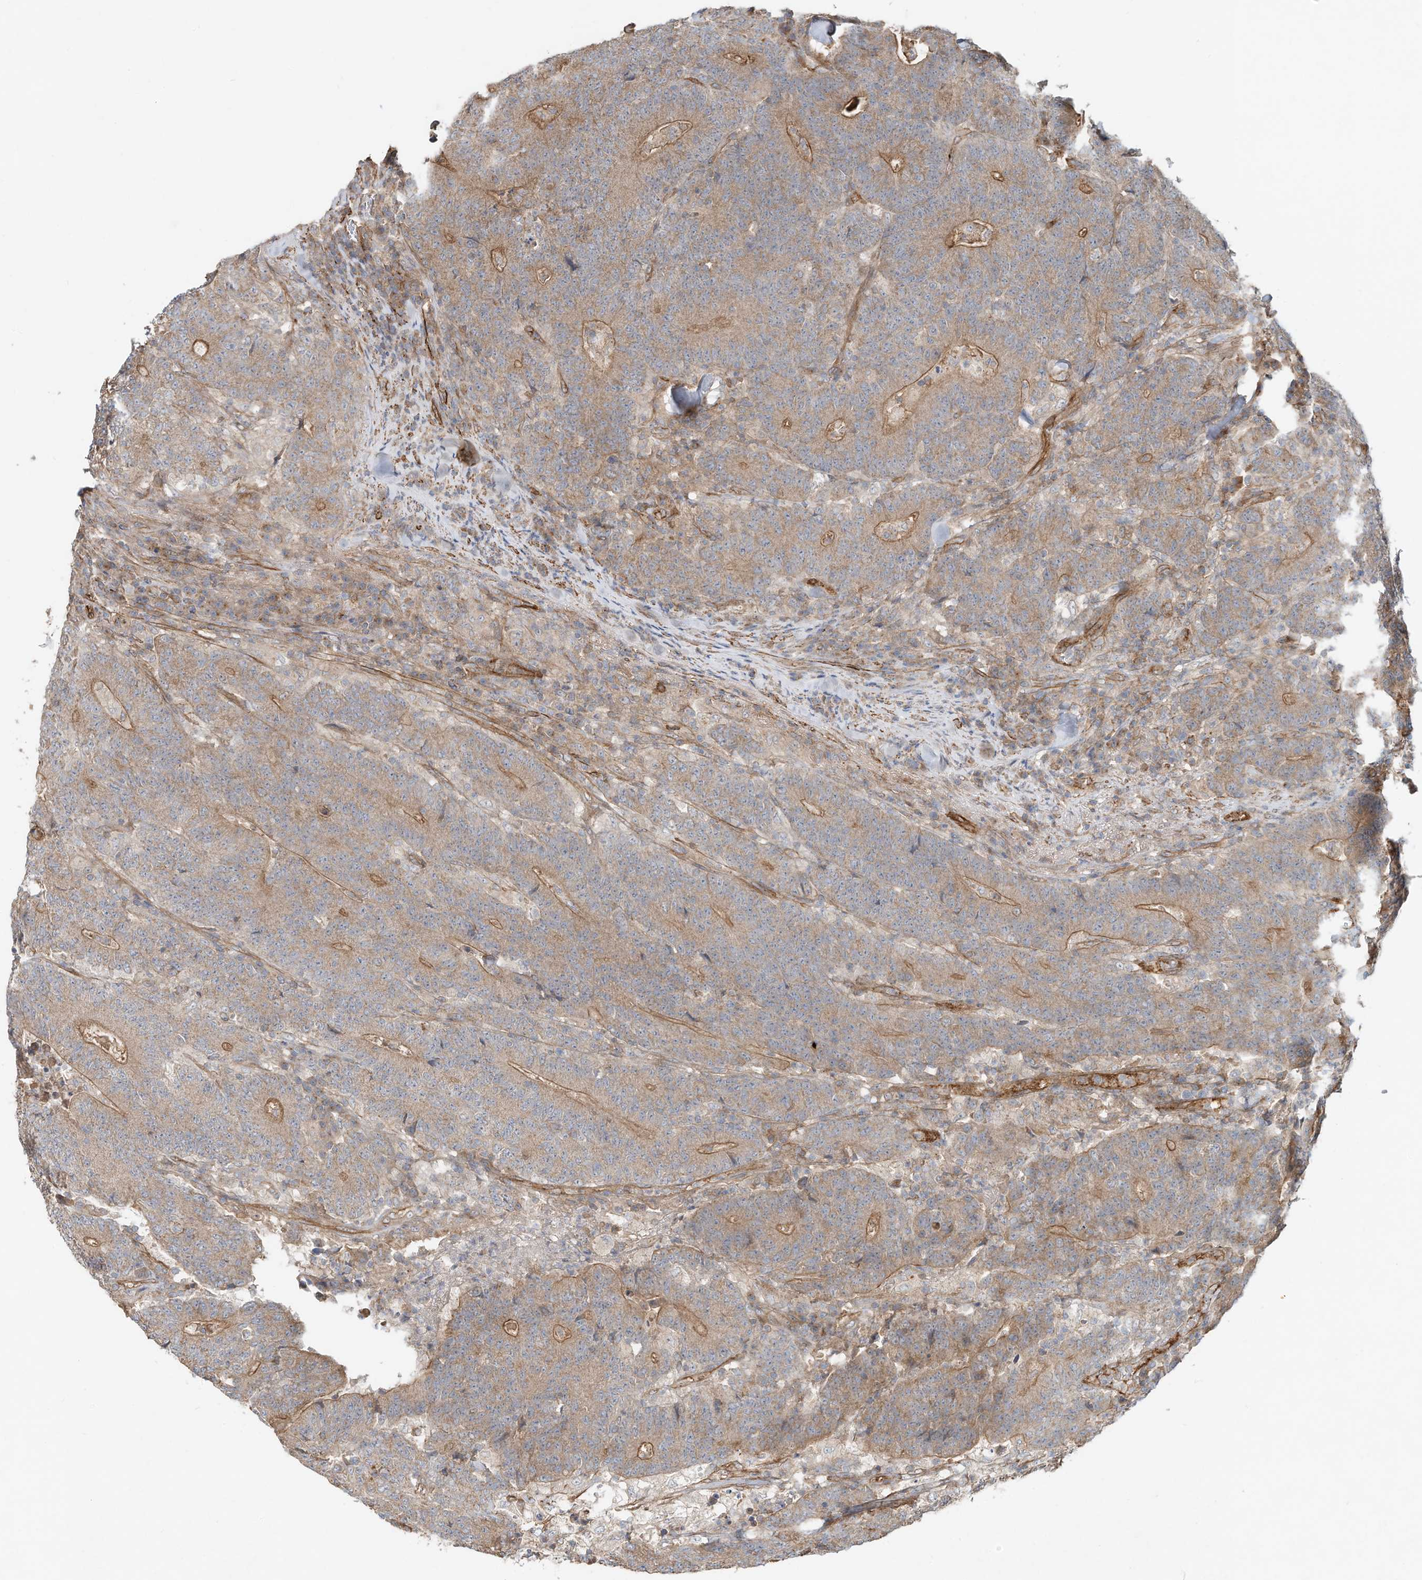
{"staining": {"intensity": "moderate", "quantity": ">75%", "location": "cytoplasmic/membranous"}, "tissue": "colorectal cancer", "cell_type": "Tumor cells", "image_type": "cancer", "snomed": [{"axis": "morphology", "description": "Normal tissue, NOS"}, {"axis": "morphology", "description": "Adenocarcinoma, NOS"}, {"axis": "topography", "description": "Colon"}], "caption": "IHC image of adenocarcinoma (colorectal) stained for a protein (brown), which displays medium levels of moderate cytoplasmic/membranous expression in approximately >75% of tumor cells.", "gene": "HTR5A", "patient": {"sex": "female", "age": 75}}